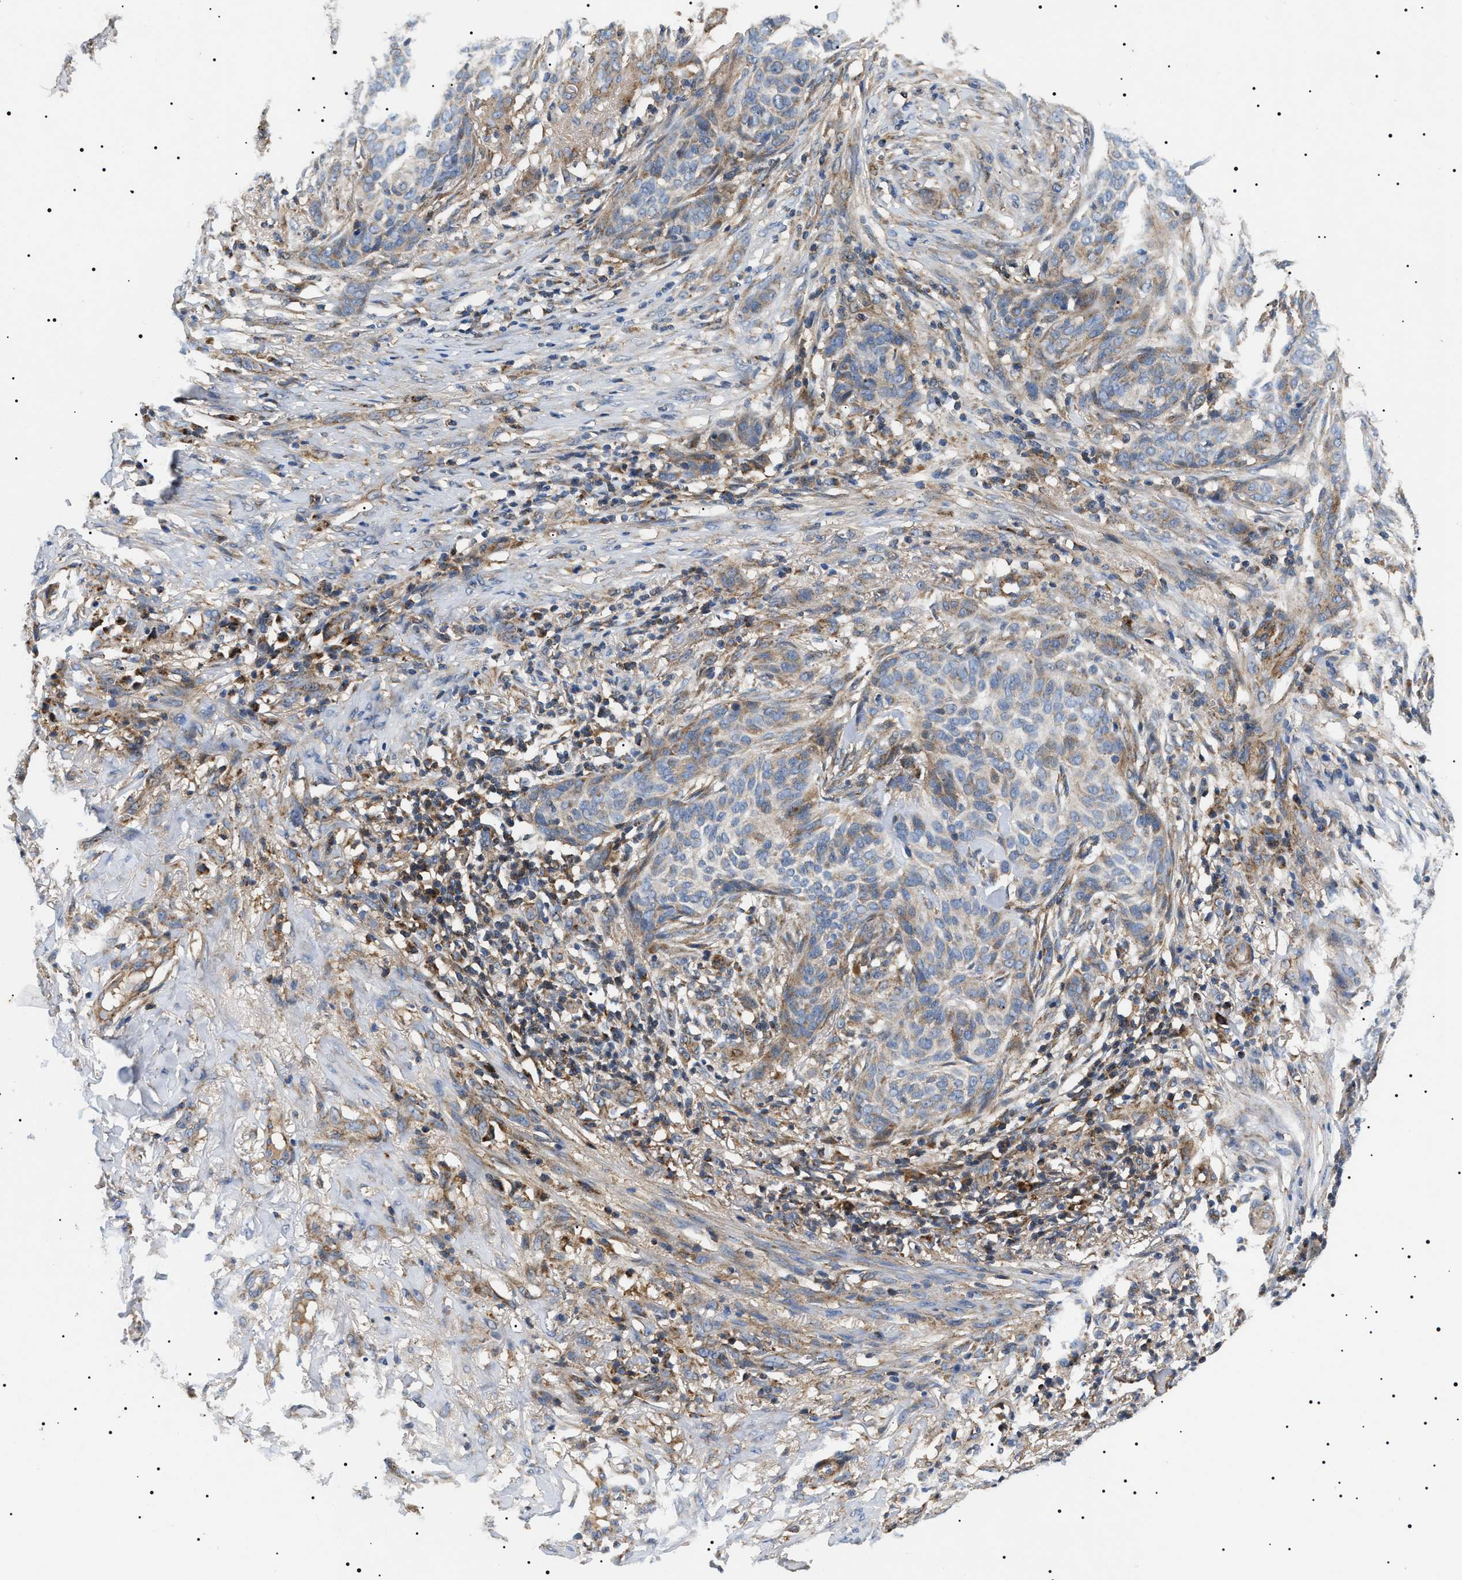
{"staining": {"intensity": "moderate", "quantity": "<25%", "location": "cytoplasmic/membranous"}, "tissue": "skin cancer", "cell_type": "Tumor cells", "image_type": "cancer", "snomed": [{"axis": "morphology", "description": "Basal cell carcinoma"}, {"axis": "topography", "description": "Skin"}], "caption": "Skin basal cell carcinoma tissue reveals moderate cytoplasmic/membranous expression in approximately <25% of tumor cells", "gene": "OXSM", "patient": {"sex": "male", "age": 85}}